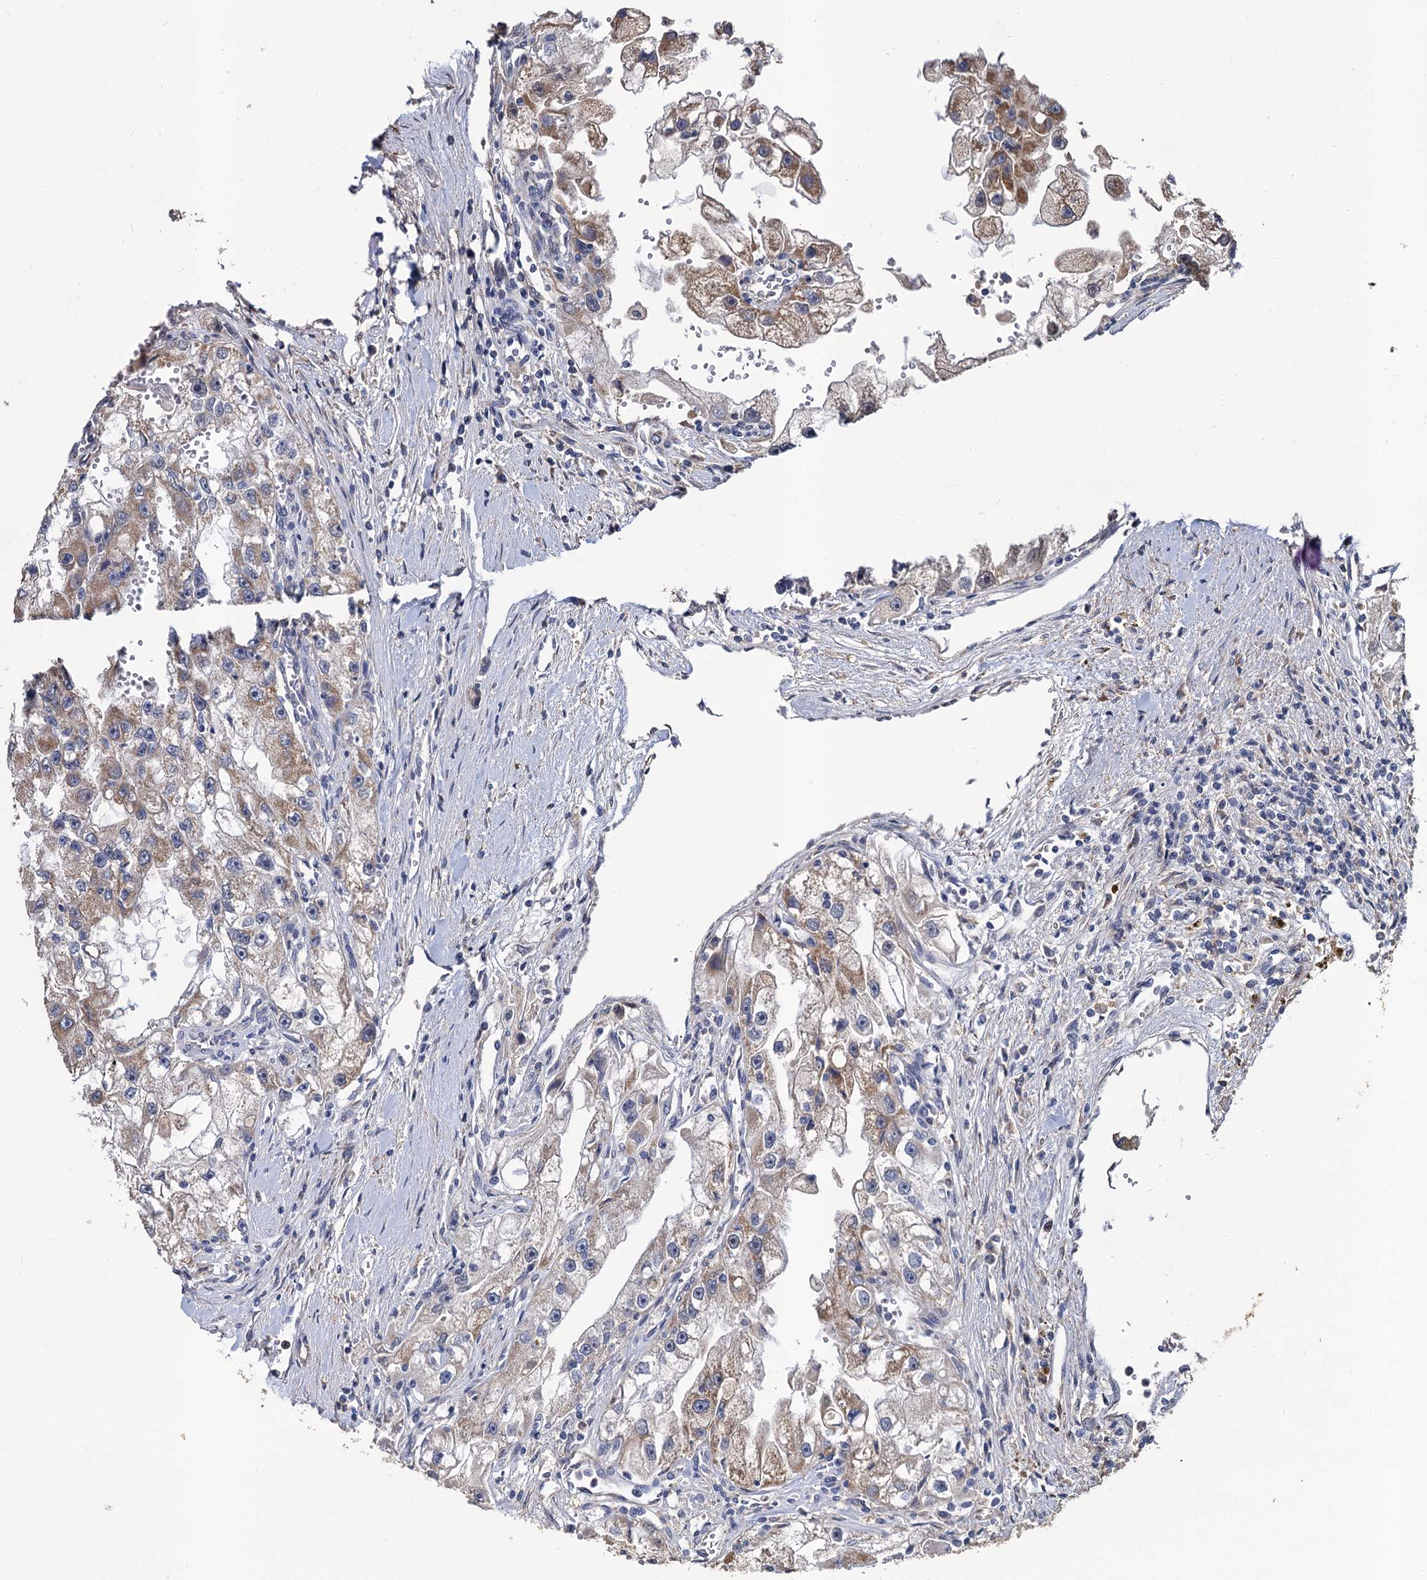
{"staining": {"intensity": "moderate", "quantity": ">75%", "location": "cytoplasmic/membranous"}, "tissue": "renal cancer", "cell_type": "Tumor cells", "image_type": "cancer", "snomed": [{"axis": "morphology", "description": "Adenocarcinoma, NOS"}, {"axis": "topography", "description": "Kidney"}], "caption": "Renal cancer (adenocarcinoma) was stained to show a protein in brown. There is medium levels of moderate cytoplasmic/membranous expression in approximately >75% of tumor cells.", "gene": "ALKBH7", "patient": {"sex": "male", "age": 63}}